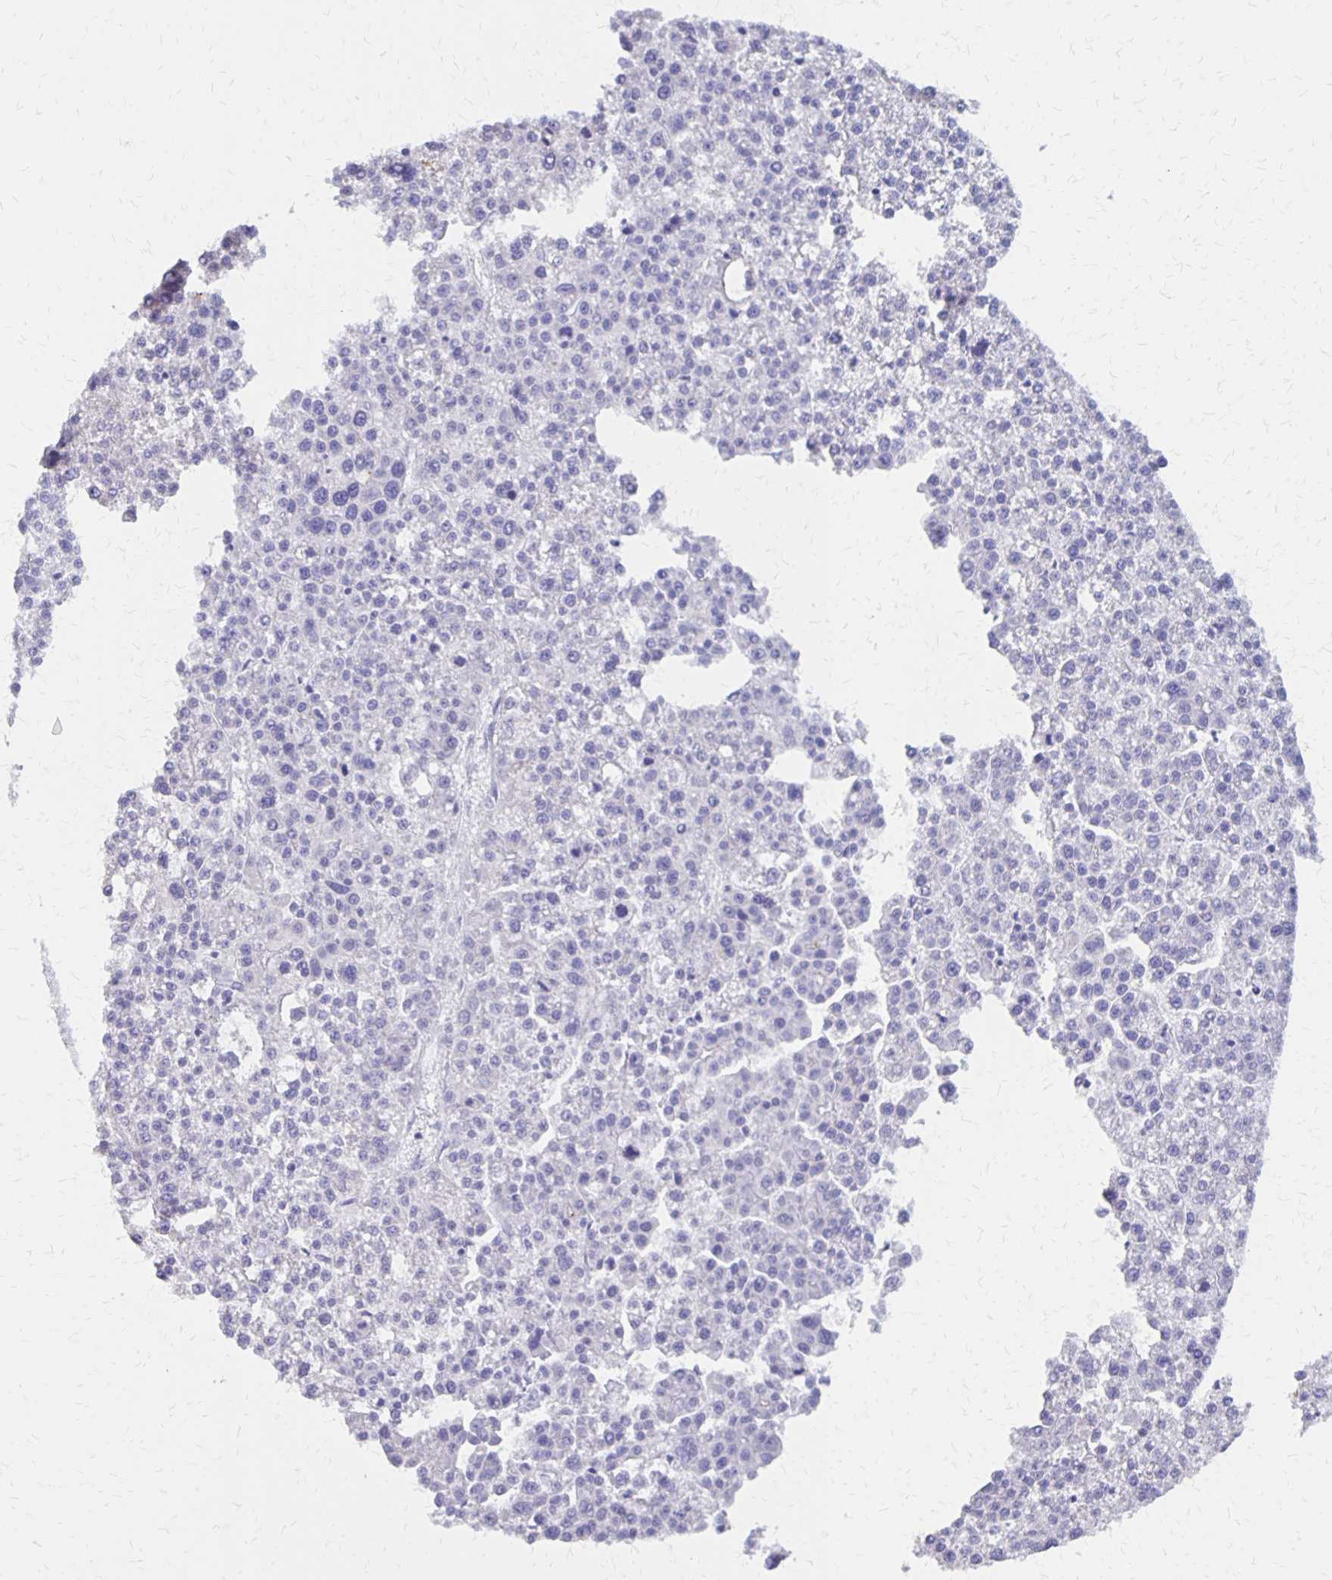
{"staining": {"intensity": "negative", "quantity": "none", "location": "none"}, "tissue": "liver cancer", "cell_type": "Tumor cells", "image_type": "cancer", "snomed": [{"axis": "morphology", "description": "Carcinoma, Hepatocellular, NOS"}, {"axis": "topography", "description": "Liver"}], "caption": "DAB immunohistochemical staining of human liver hepatocellular carcinoma reveals no significant expression in tumor cells.", "gene": "SEPTIN5", "patient": {"sex": "female", "age": 58}}